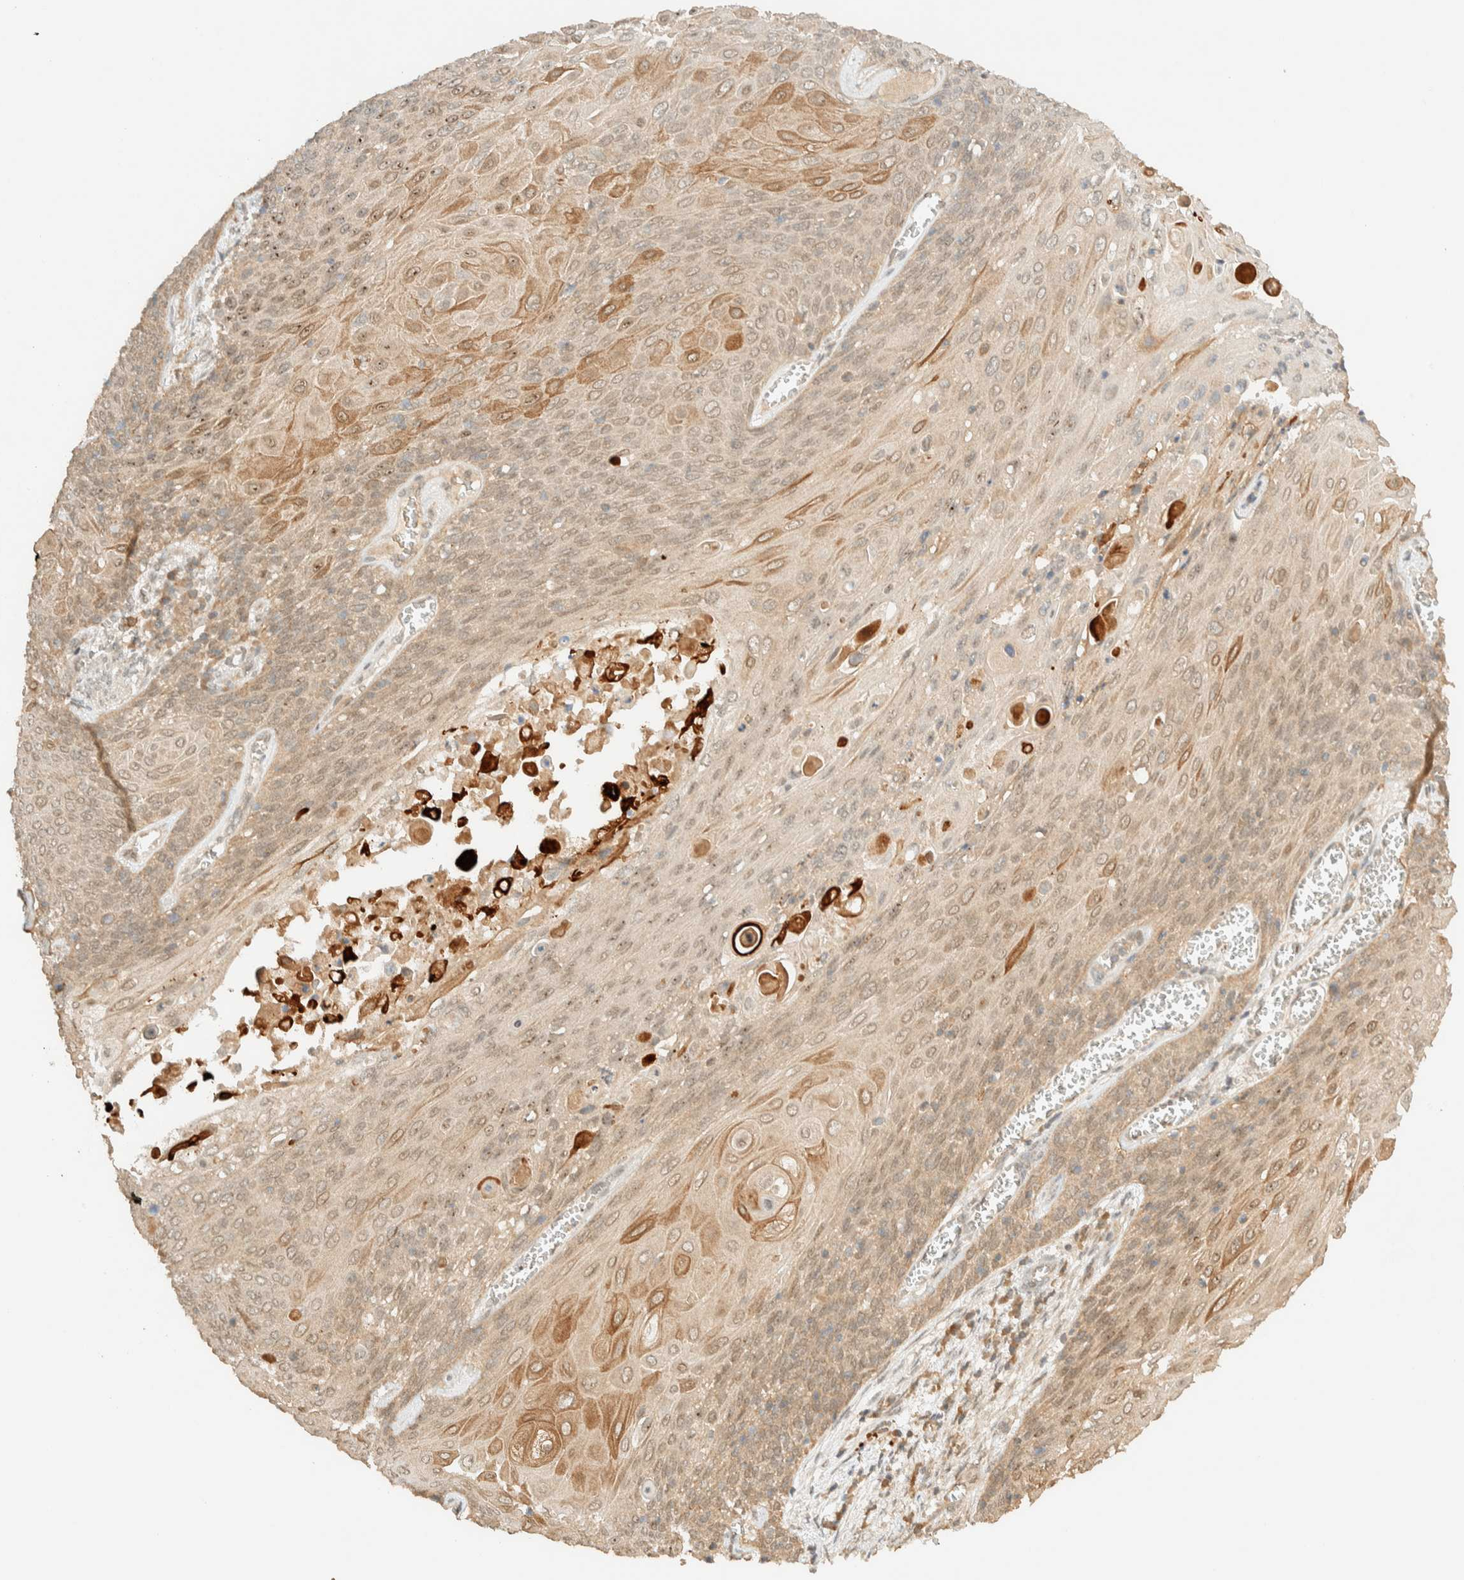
{"staining": {"intensity": "weak", "quantity": ">75%", "location": "cytoplasmic/membranous"}, "tissue": "cervical cancer", "cell_type": "Tumor cells", "image_type": "cancer", "snomed": [{"axis": "morphology", "description": "Squamous cell carcinoma, NOS"}, {"axis": "topography", "description": "Cervix"}], "caption": "This photomicrograph shows IHC staining of cervical cancer, with low weak cytoplasmic/membranous staining in about >75% of tumor cells.", "gene": "ZBTB34", "patient": {"sex": "female", "age": 39}}